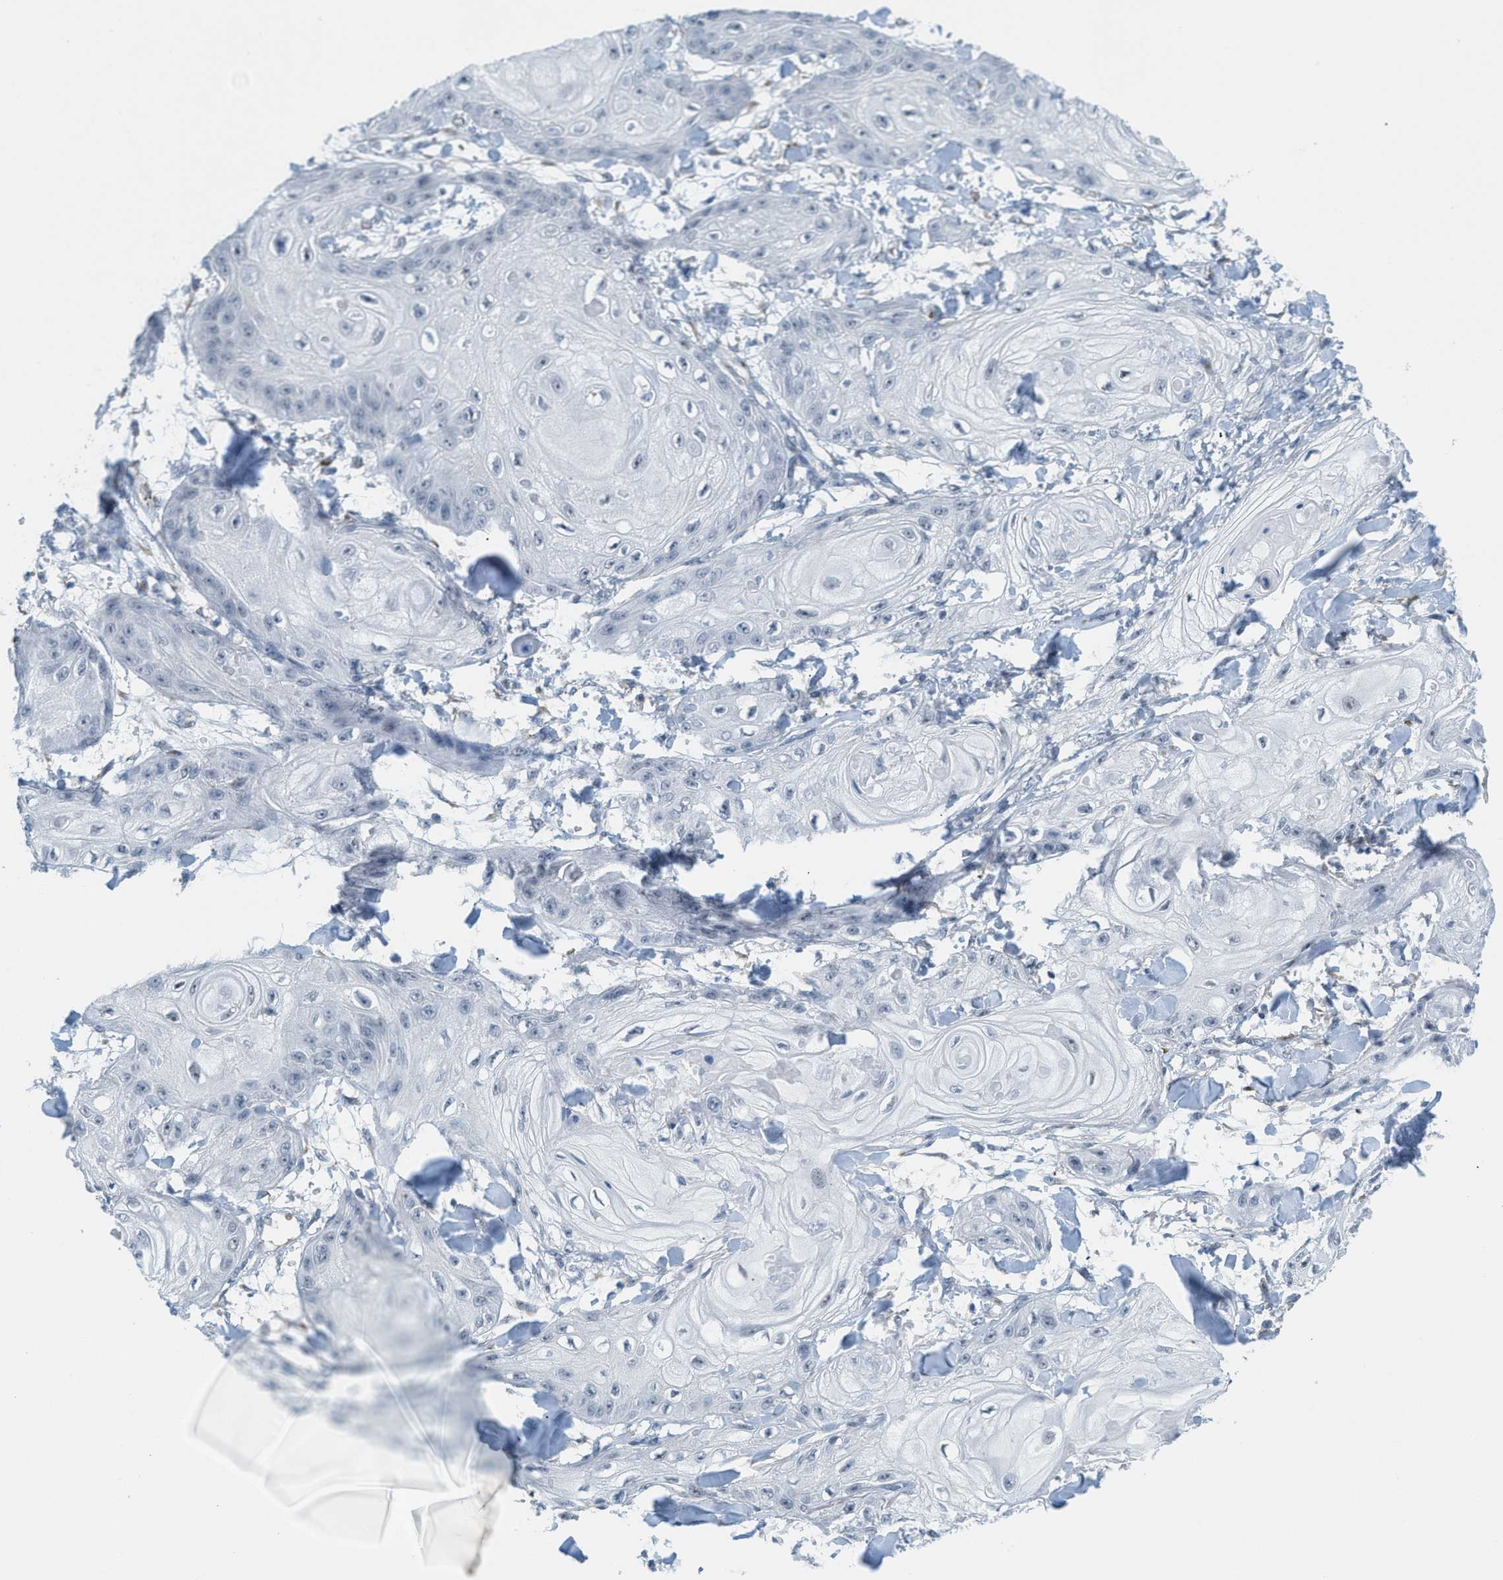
{"staining": {"intensity": "negative", "quantity": "none", "location": "none"}, "tissue": "skin cancer", "cell_type": "Tumor cells", "image_type": "cancer", "snomed": [{"axis": "morphology", "description": "Squamous cell carcinoma, NOS"}, {"axis": "topography", "description": "Skin"}], "caption": "Tumor cells are negative for brown protein staining in skin cancer.", "gene": "TMEM154", "patient": {"sex": "male", "age": 74}}